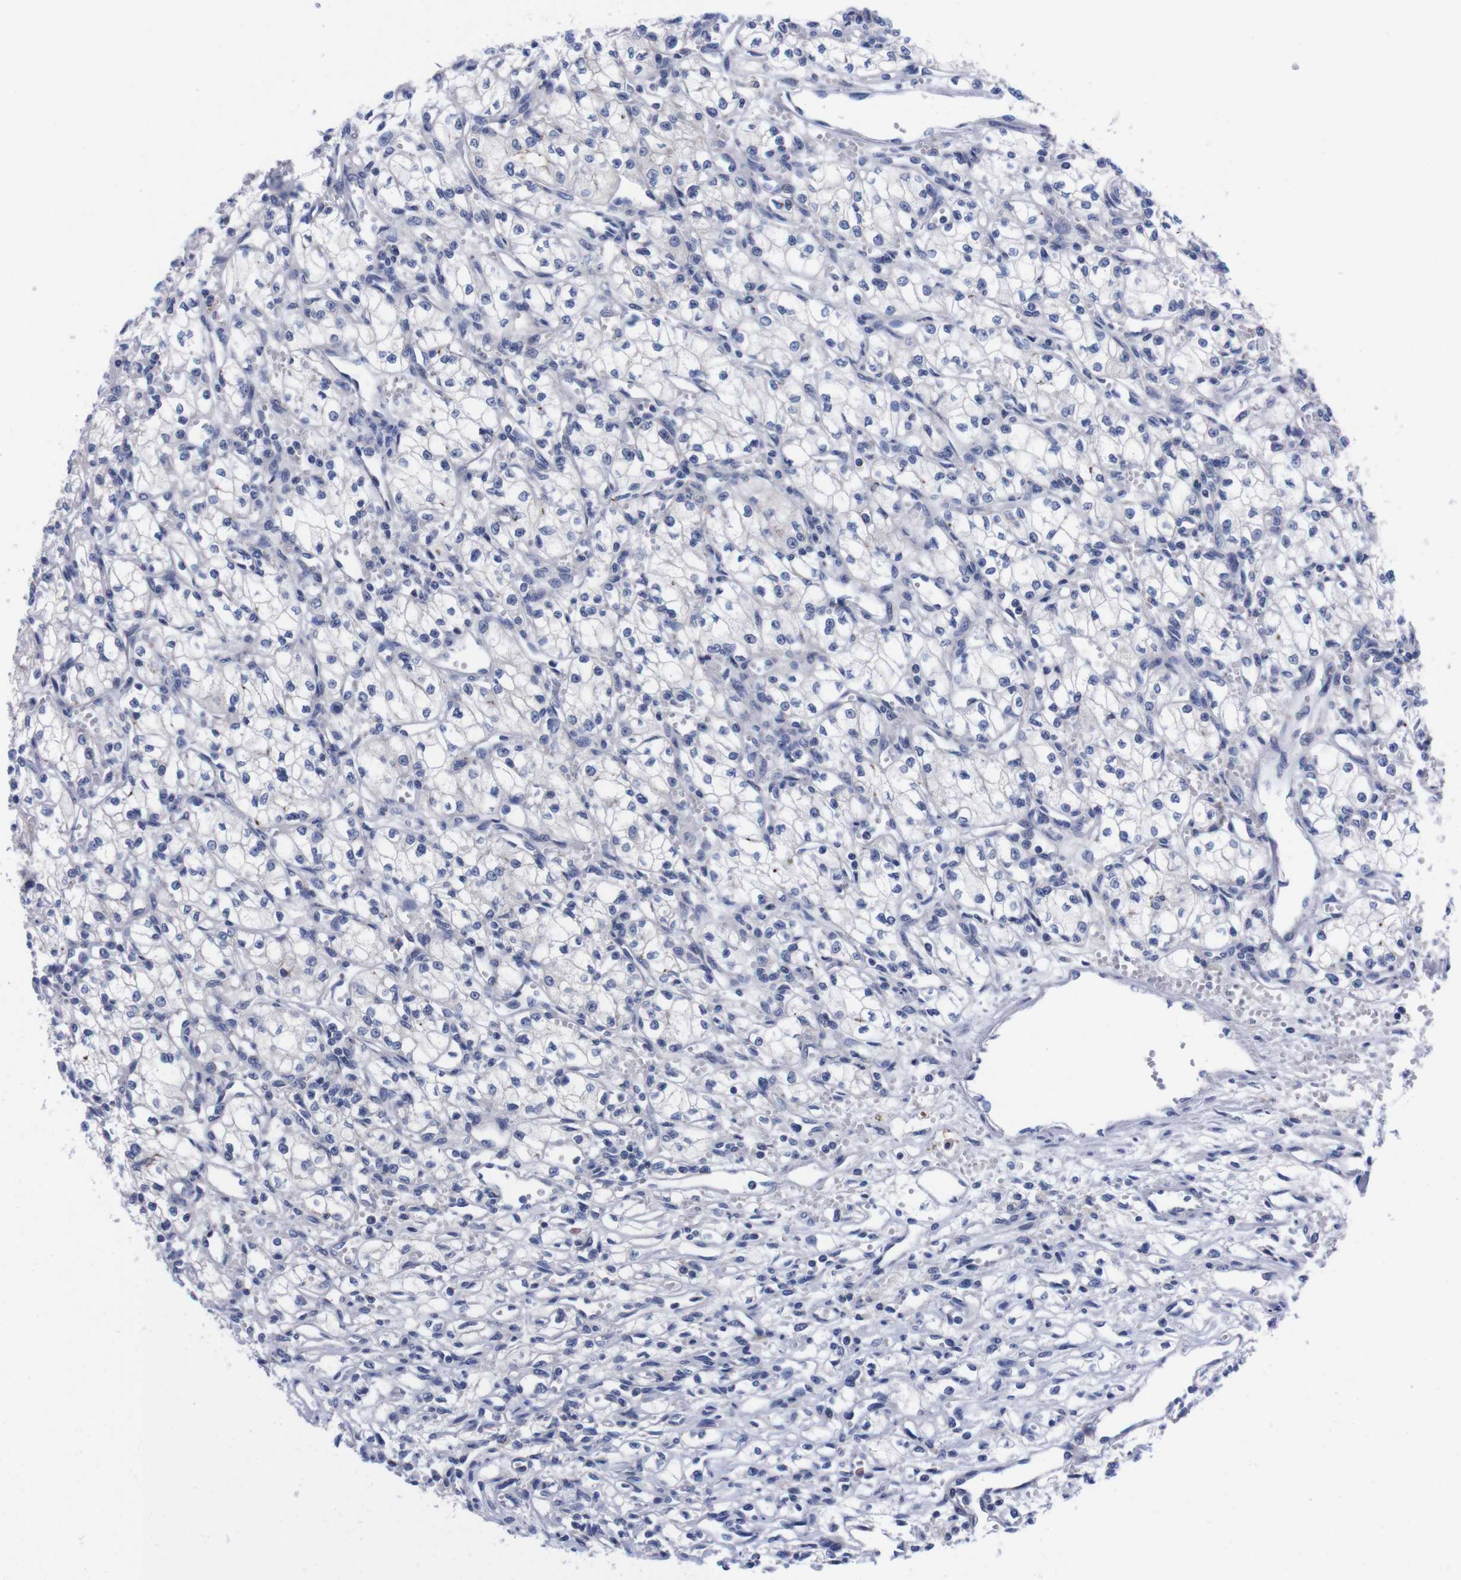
{"staining": {"intensity": "negative", "quantity": "none", "location": "none"}, "tissue": "renal cancer", "cell_type": "Tumor cells", "image_type": "cancer", "snomed": [{"axis": "morphology", "description": "Normal tissue, NOS"}, {"axis": "morphology", "description": "Adenocarcinoma, NOS"}, {"axis": "topography", "description": "Kidney"}], "caption": "Tumor cells show no significant positivity in renal cancer.", "gene": "FAM210A", "patient": {"sex": "male", "age": 59}}